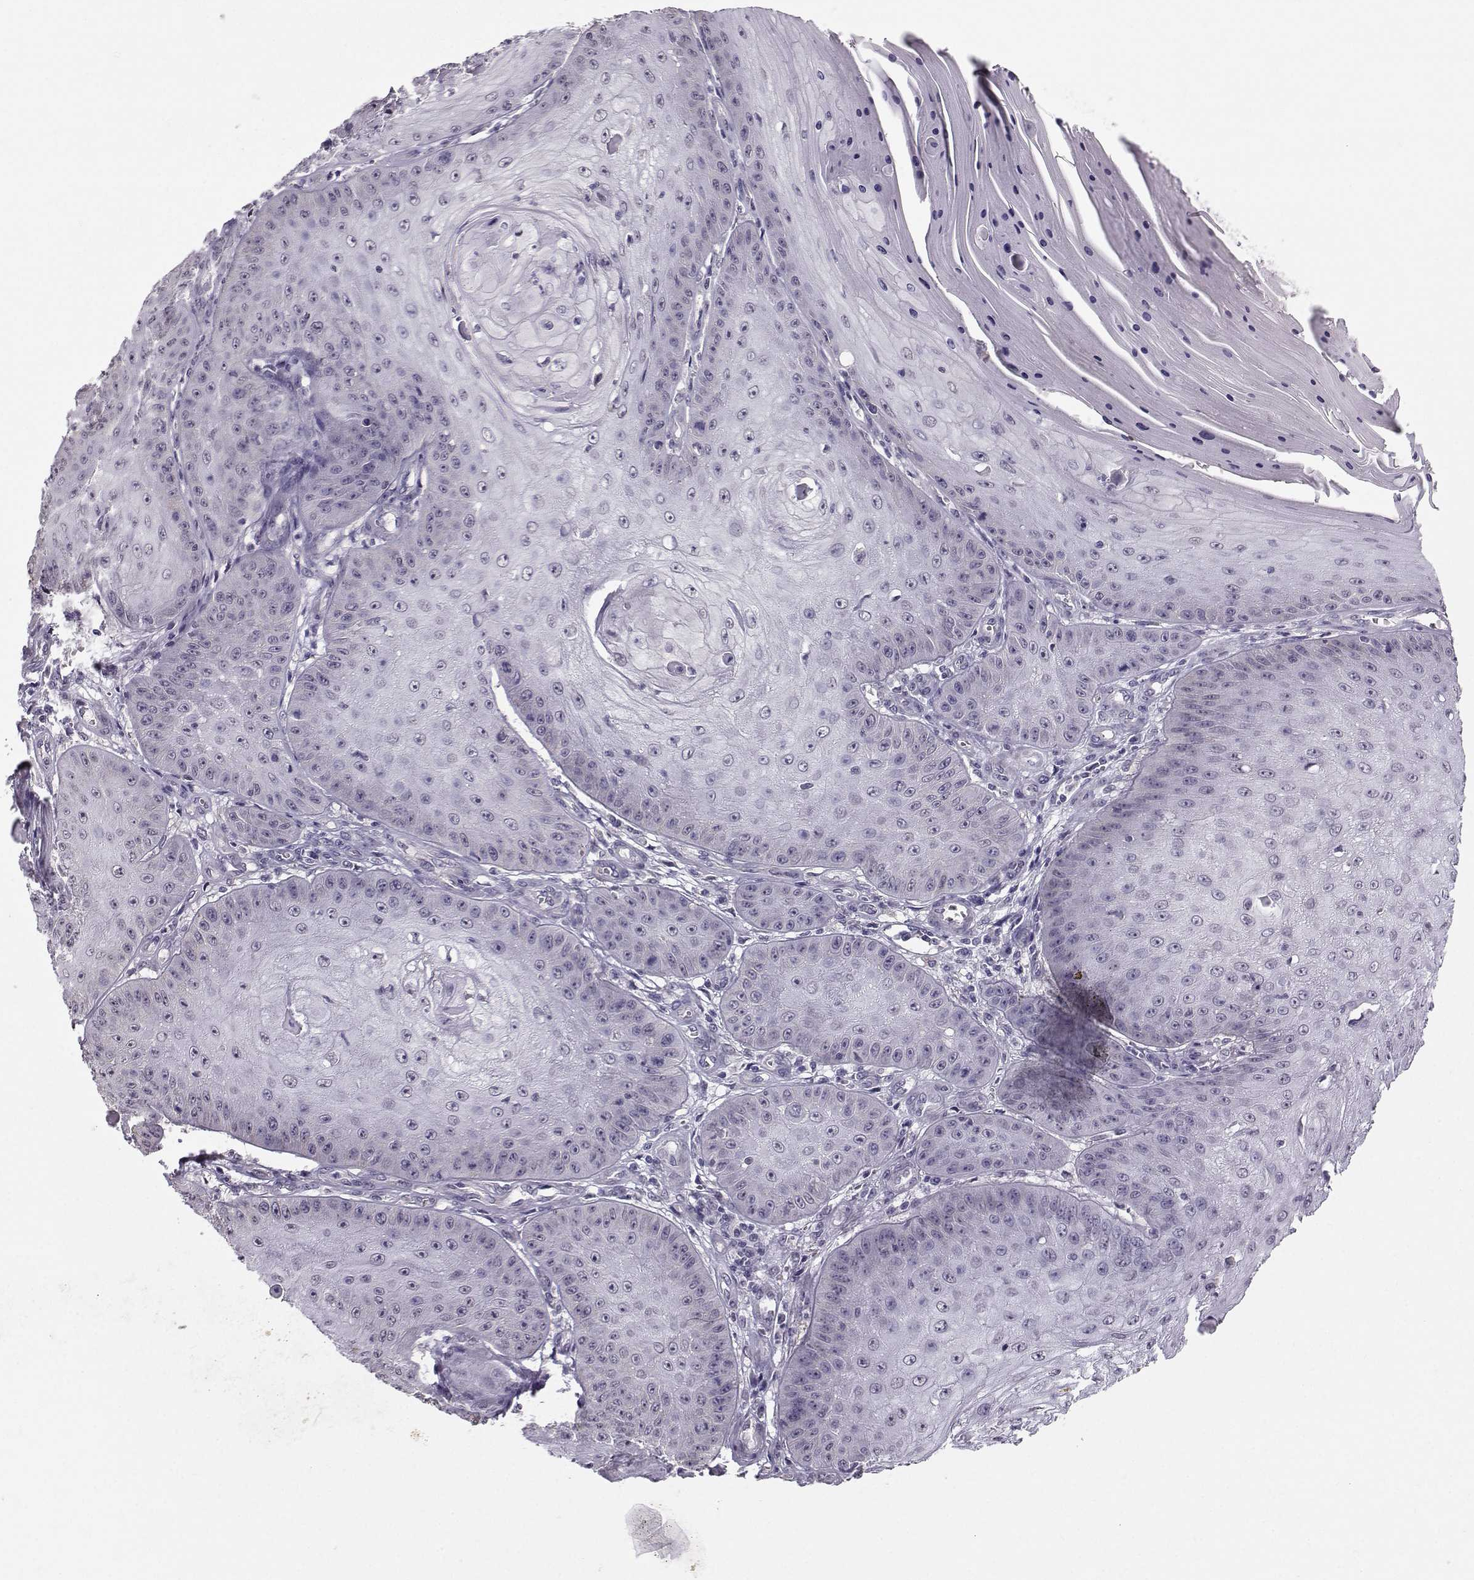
{"staining": {"intensity": "negative", "quantity": "none", "location": "none"}, "tissue": "skin cancer", "cell_type": "Tumor cells", "image_type": "cancer", "snomed": [{"axis": "morphology", "description": "Squamous cell carcinoma, NOS"}, {"axis": "topography", "description": "Skin"}], "caption": "The image displays no significant staining in tumor cells of skin squamous cell carcinoma.", "gene": "TSPYL5", "patient": {"sex": "male", "age": 70}}